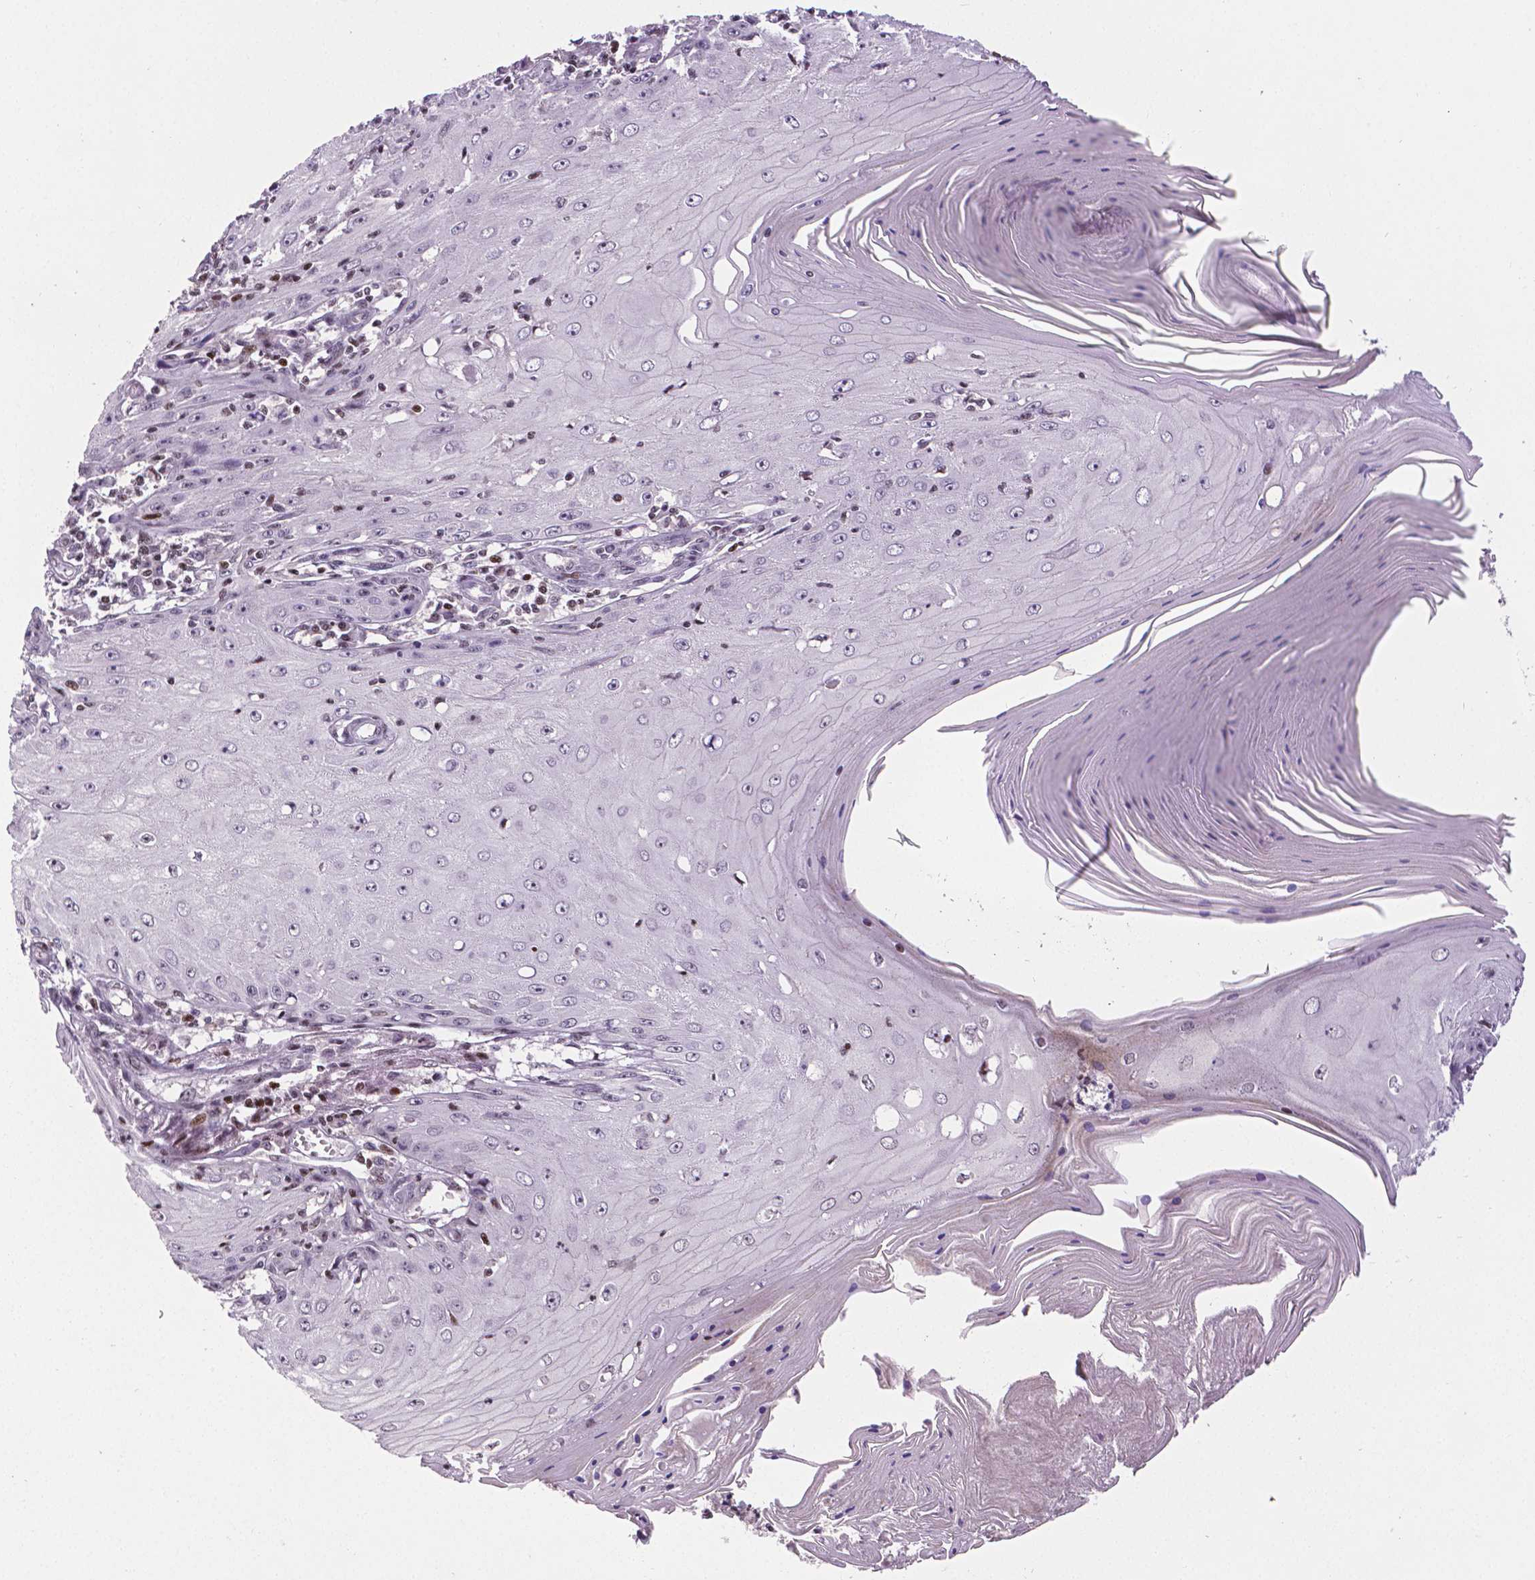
{"staining": {"intensity": "negative", "quantity": "none", "location": "none"}, "tissue": "skin cancer", "cell_type": "Tumor cells", "image_type": "cancer", "snomed": [{"axis": "morphology", "description": "Squamous cell carcinoma, NOS"}, {"axis": "topography", "description": "Skin"}], "caption": "High magnification brightfield microscopy of skin cancer (squamous cell carcinoma) stained with DAB (brown) and counterstained with hematoxylin (blue): tumor cells show no significant expression.", "gene": "CTCF", "patient": {"sex": "female", "age": 73}}